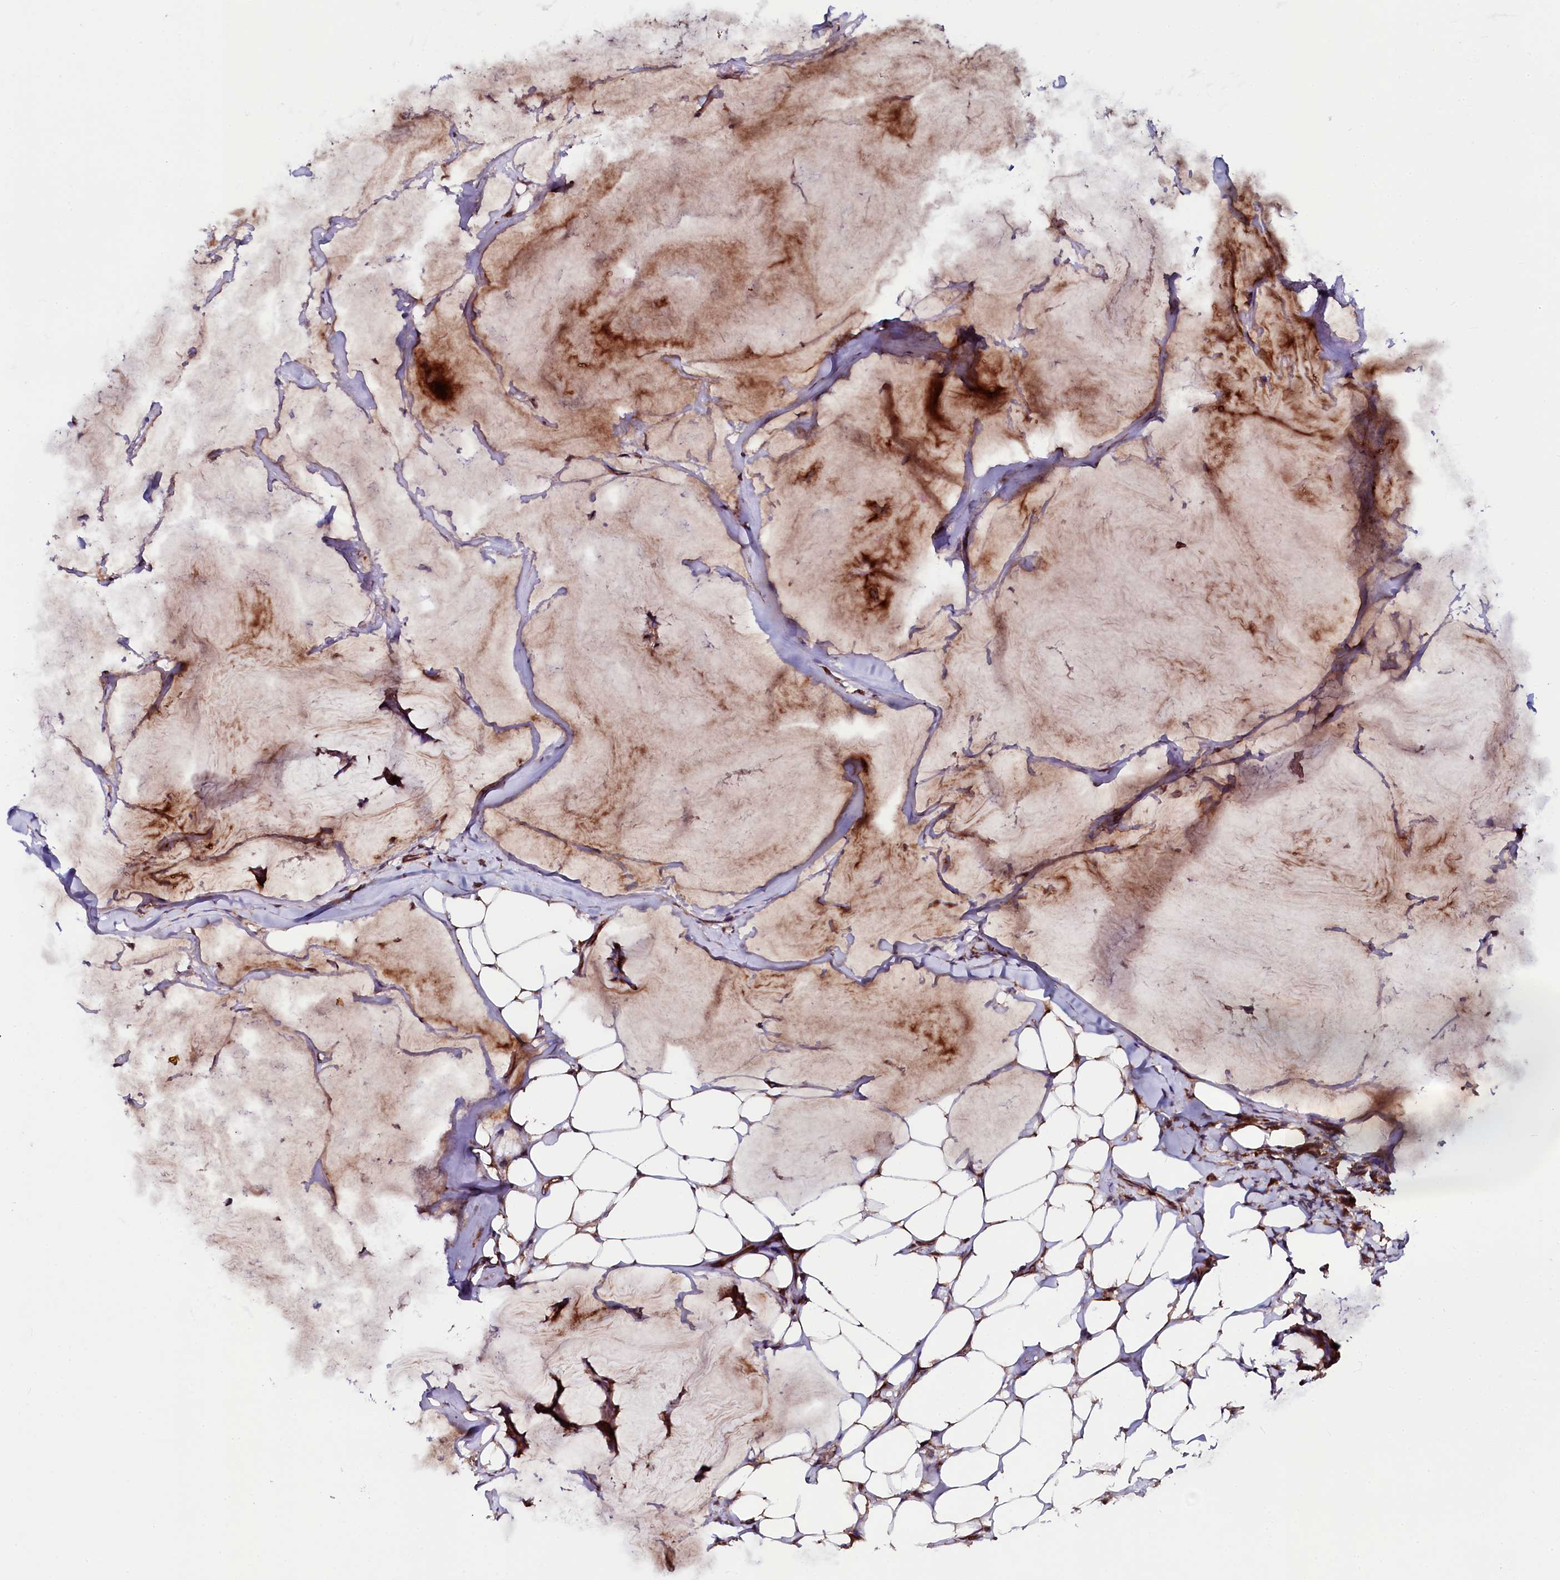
{"staining": {"intensity": "strong", "quantity": ">75%", "location": "cytoplasmic/membranous"}, "tissue": "breast cancer", "cell_type": "Tumor cells", "image_type": "cancer", "snomed": [{"axis": "morphology", "description": "Duct carcinoma"}, {"axis": "topography", "description": "Breast"}], "caption": "DAB immunohistochemical staining of breast intraductal carcinoma displays strong cytoplasmic/membranous protein staining in approximately >75% of tumor cells. The staining was performed using DAB, with brown indicating positive protein expression. Nuclei are stained blue with hematoxylin.", "gene": "USPL1", "patient": {"sex": "female", "age": 93}}